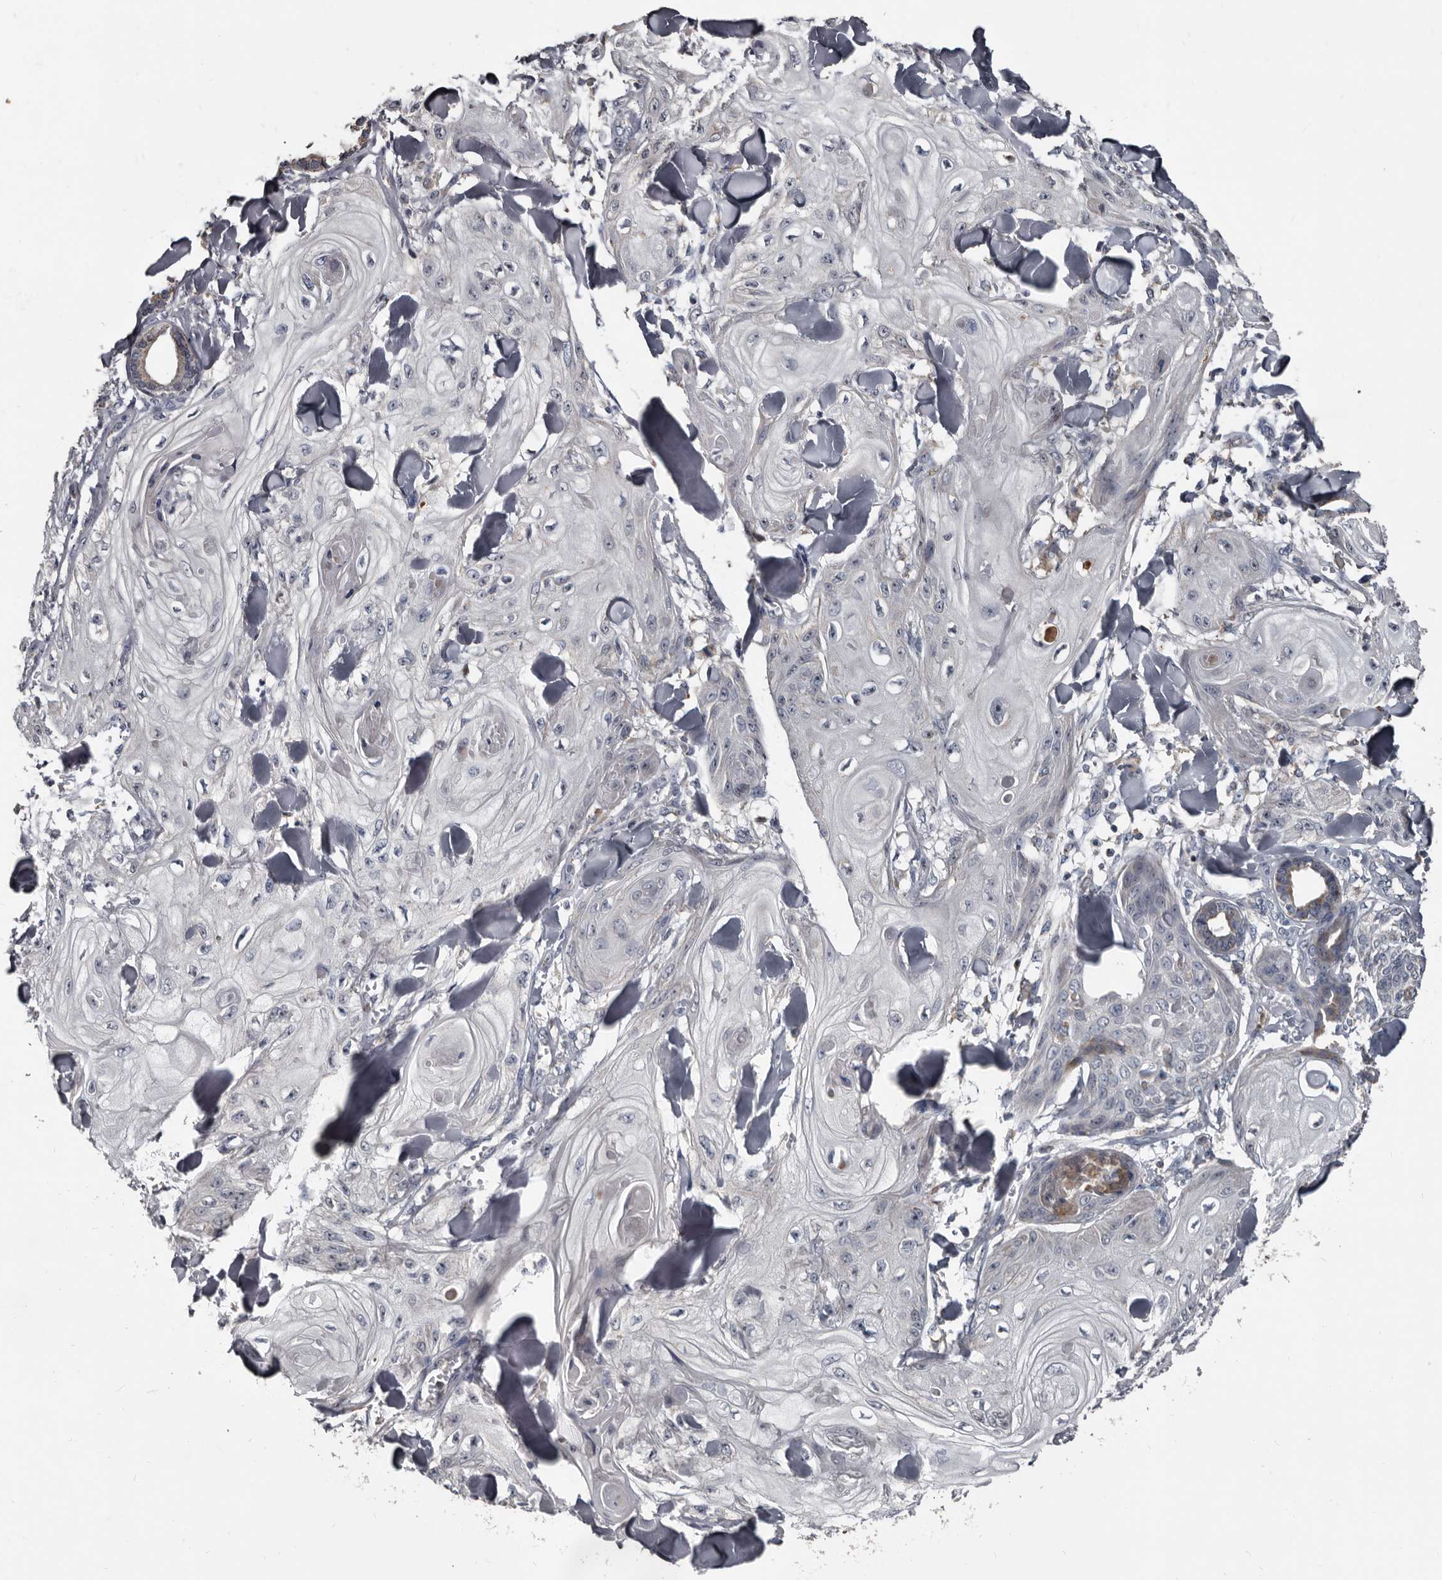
{"staining": {"intensity": "negative", "quantity": "none", "location": "none"}, "tissue": "skin cancer", "cell_type": "Tumor cells", "image_type": "cancer", "snomed": [{"axis": "morphology", "description": "Squamous cell carcinoma, NOS"}, {"axis": "topography", "description": "Skin"}], "caption": "Immunohistochemistry (IHC) of skin squamous cell carcinoma exhibits no expression in tumor cells.", "gene": "GREB1", "patient": {"sex": "male", "age": 74}}